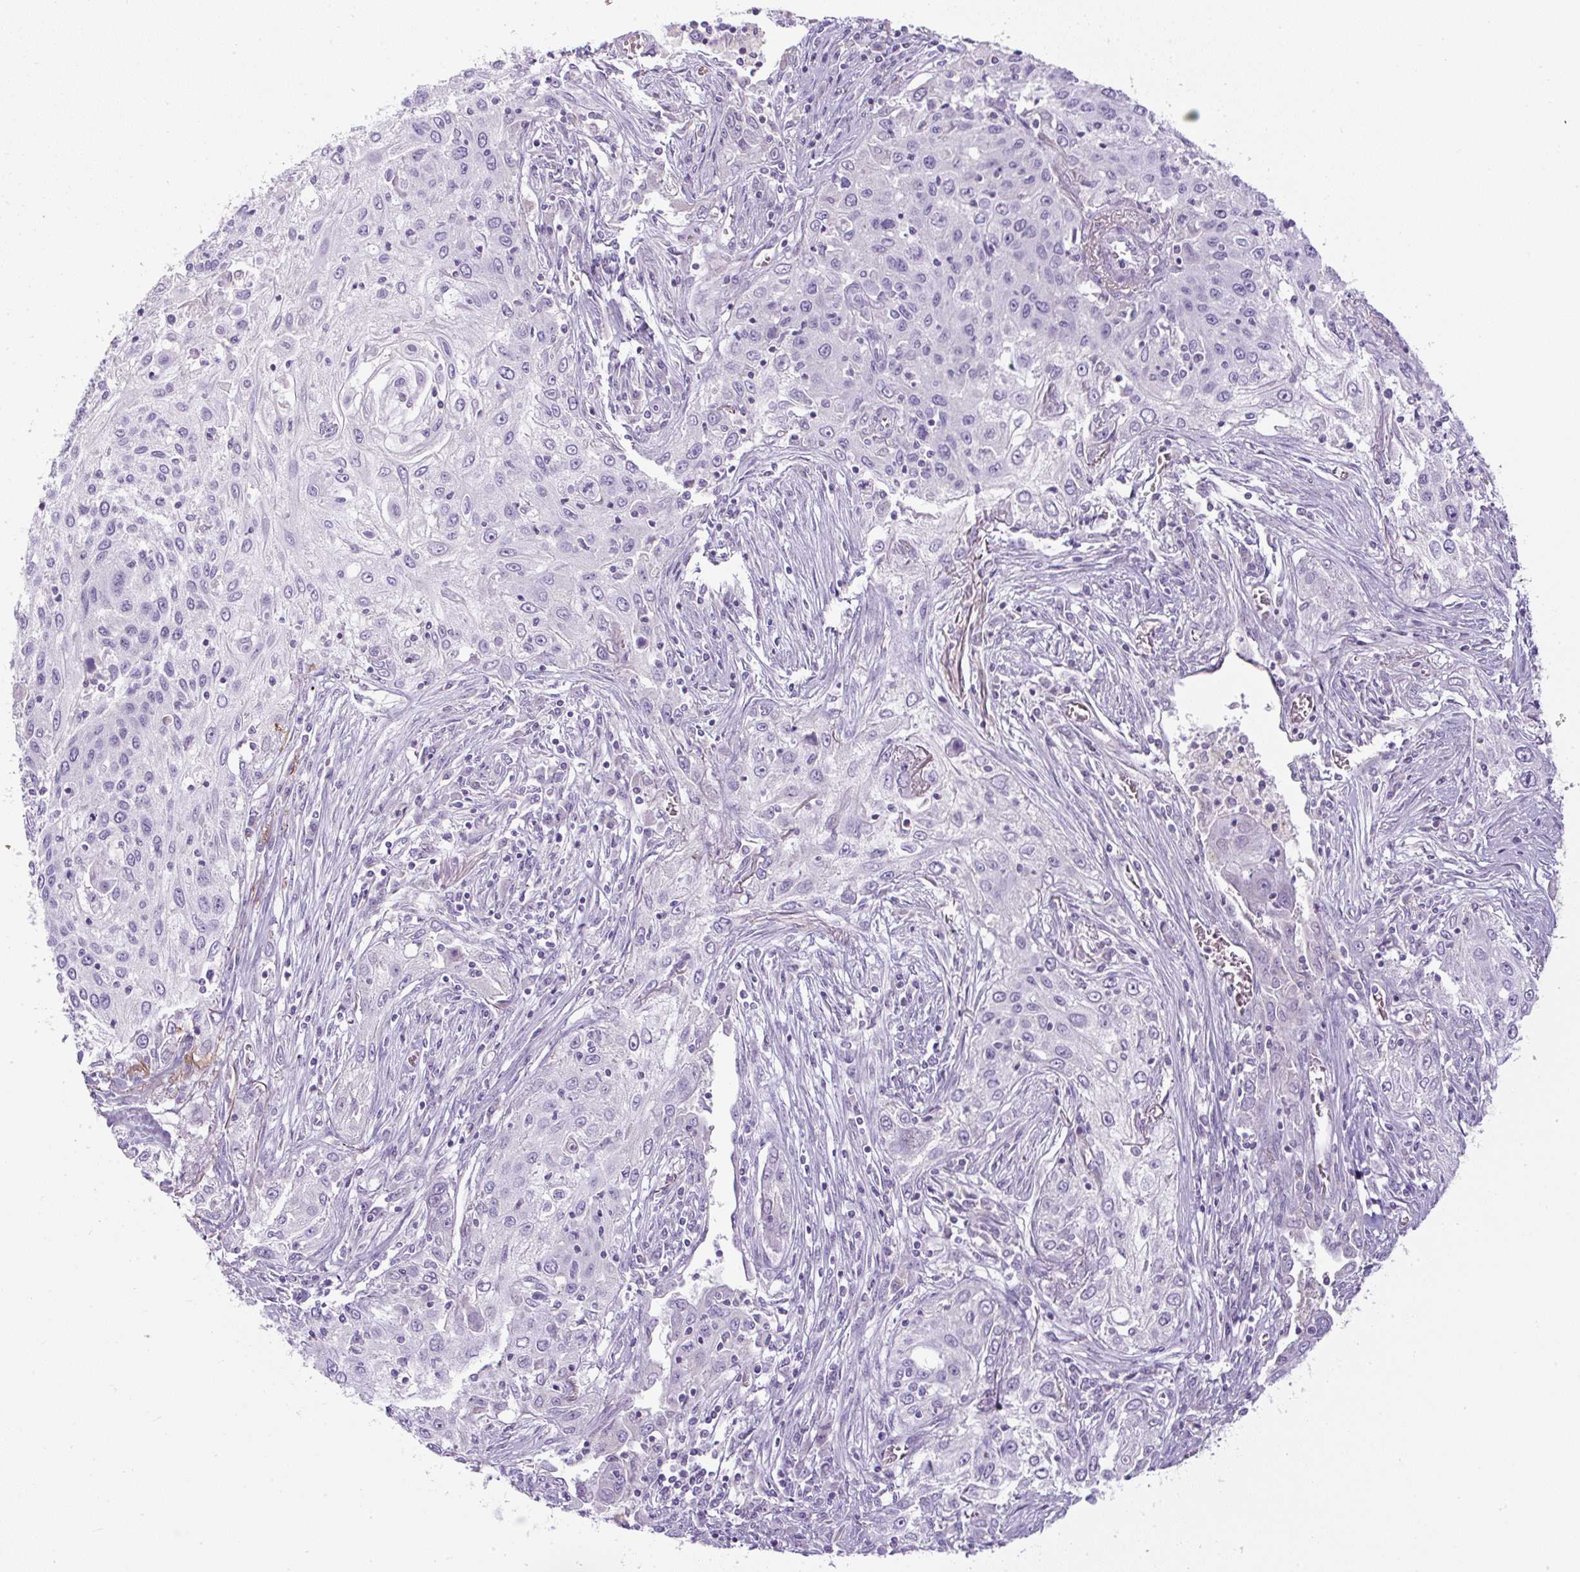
{"staining": {"intensity": "negative", "quantity": "none", "location": "none"}, "tissue": "lung cancer", "cell_type": "Tumor cells", "image_type": "cancer", "snomed": [{"axis": "morphology", "description": "Squamous cell carcinoma, NOS"}, {"axis": "topography", "description": "Lung"}], "caption": "DAB (3,3'-diaminobenzidine) immunohistochemical staining of human squamous cell carcinoma (lung) exhibits no significant staining in tumor cells.", "gene": "FGFBP3", "patient": {"sex": "female", "age": 69}}